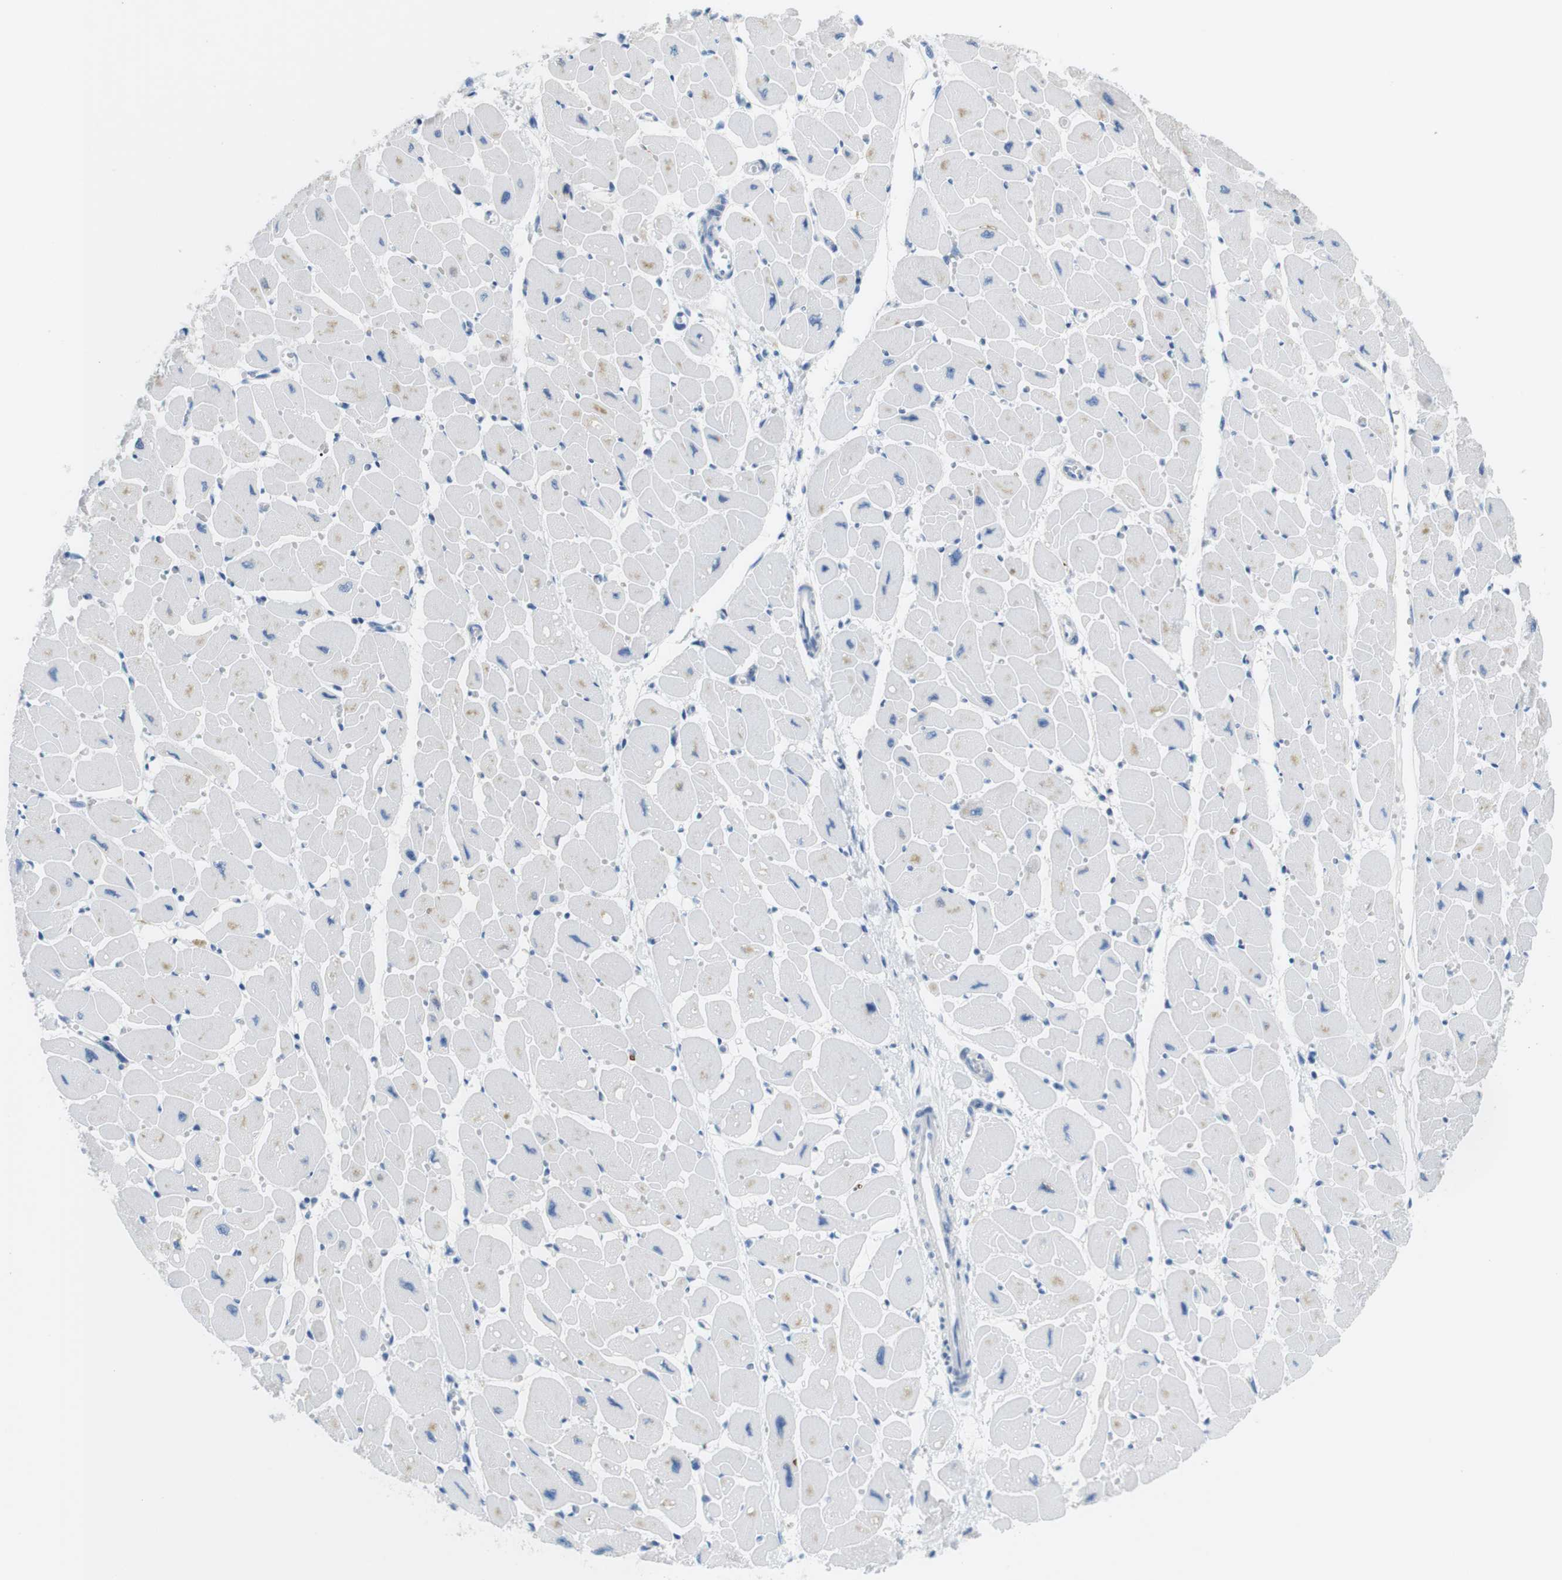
{"staining": {"intensity": "weak", "quantity": "<25%", "location": "cytoplasmic/membranous"}, "tissue": "heart muscle", "cell_type": "Cardiomyocytes", "image_type": "normal", "snomed": [{"axis": "morphology", "description": "Normal tissue, NOS"}, {"axis": "topography", "description": "Heart"}], "caption": "The histopathology image reveals no significant expression in cardiomyocytes of heart muscle.", "gene": "TNFRSF4", "patient": {"sex": "female", "age": 54}}